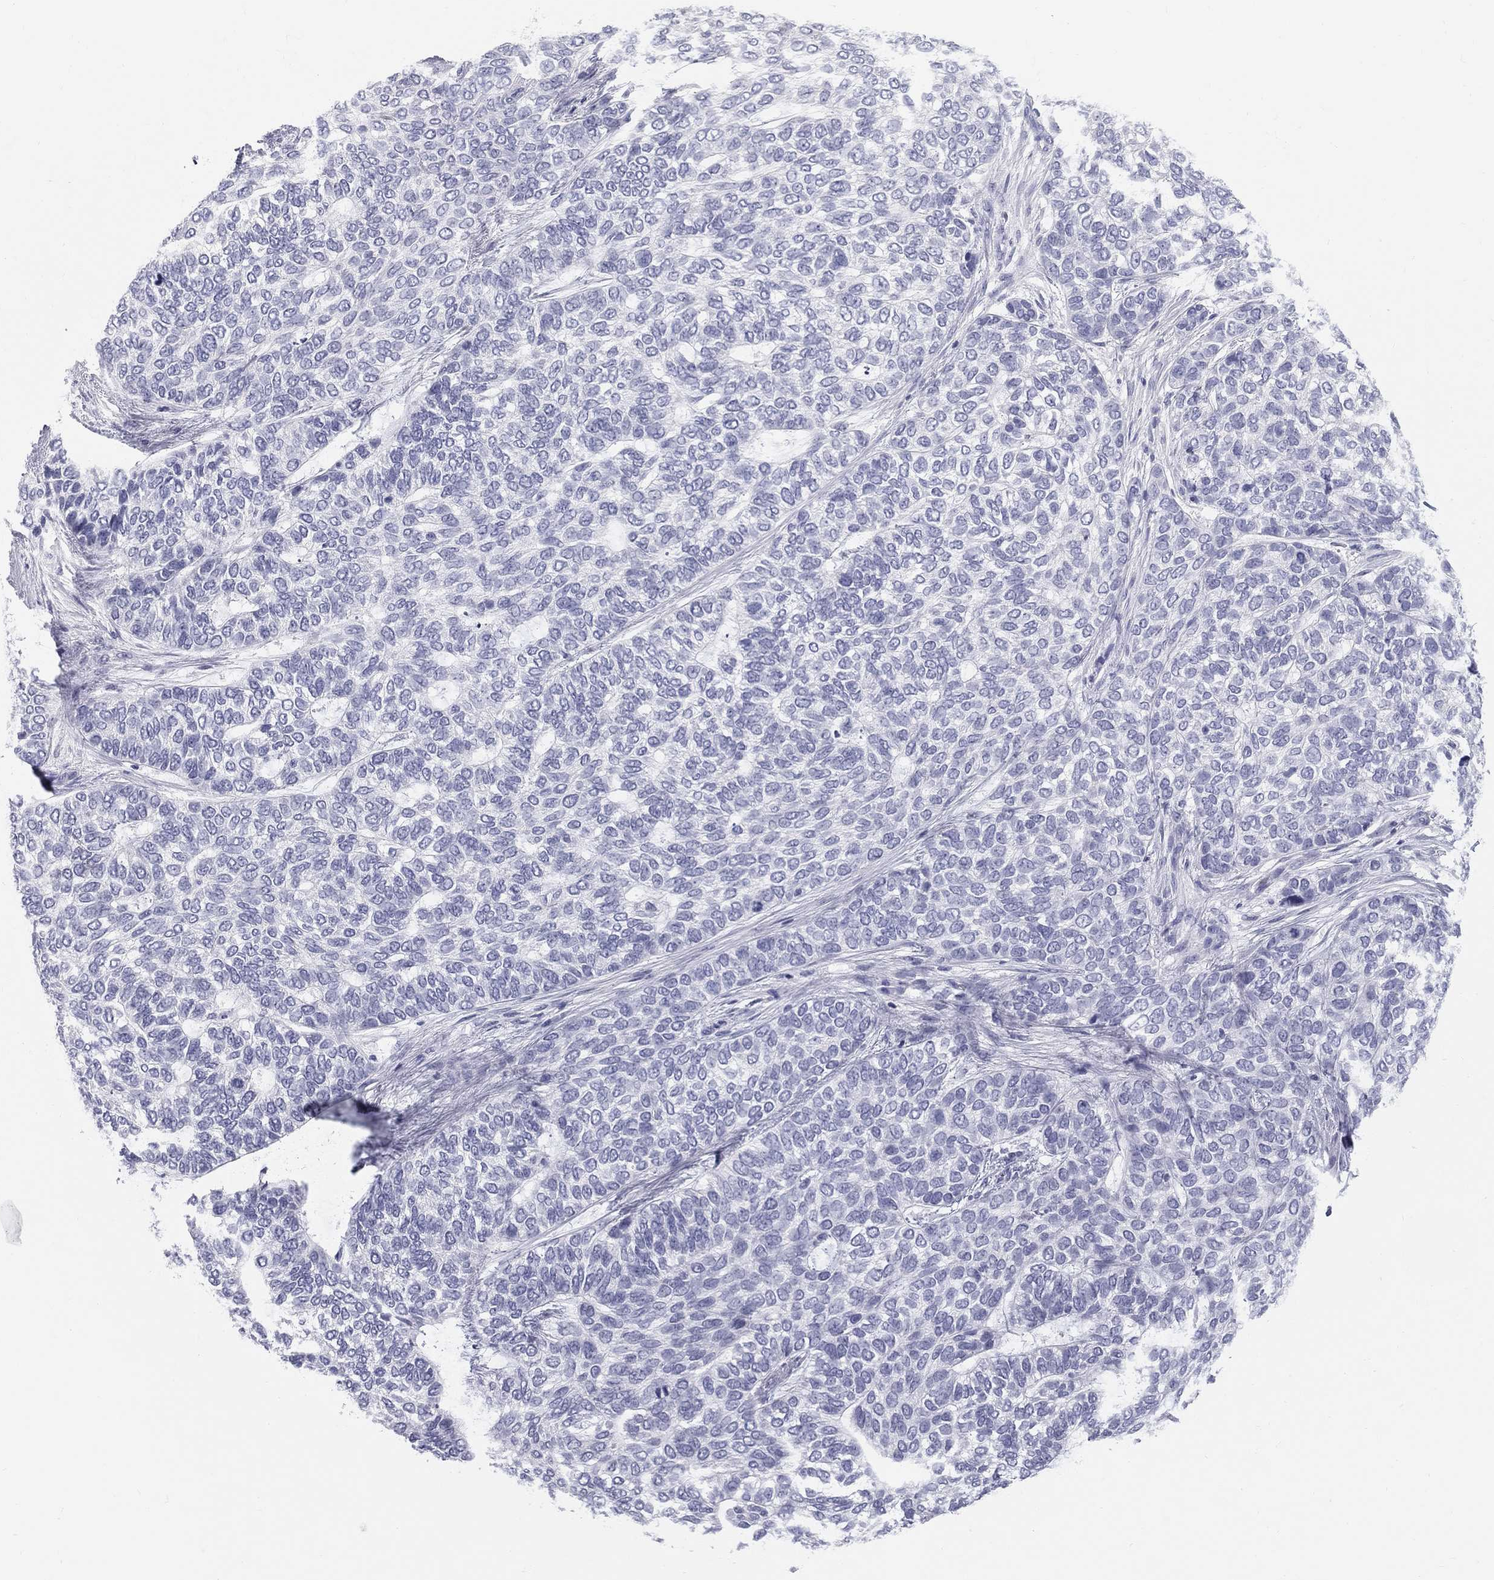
{"staining": {"intensity": "negative", "quantity": "none", "location": "none"}, "tissue": "skin cancer", "cell_type": "Tumor cells", "image_type": "cancer", "snomed": [{"axis": "morphology", "description": "Basal cell carcinoma"}, {"axis": "topography", "description": "Skin"}], "caption": "The histopathology image shows no staining of tumor cells in skin cancer (basal cell carcinoma).", "gene": "SULT2B1", "patient": {"sex": "female", "age": 65}}